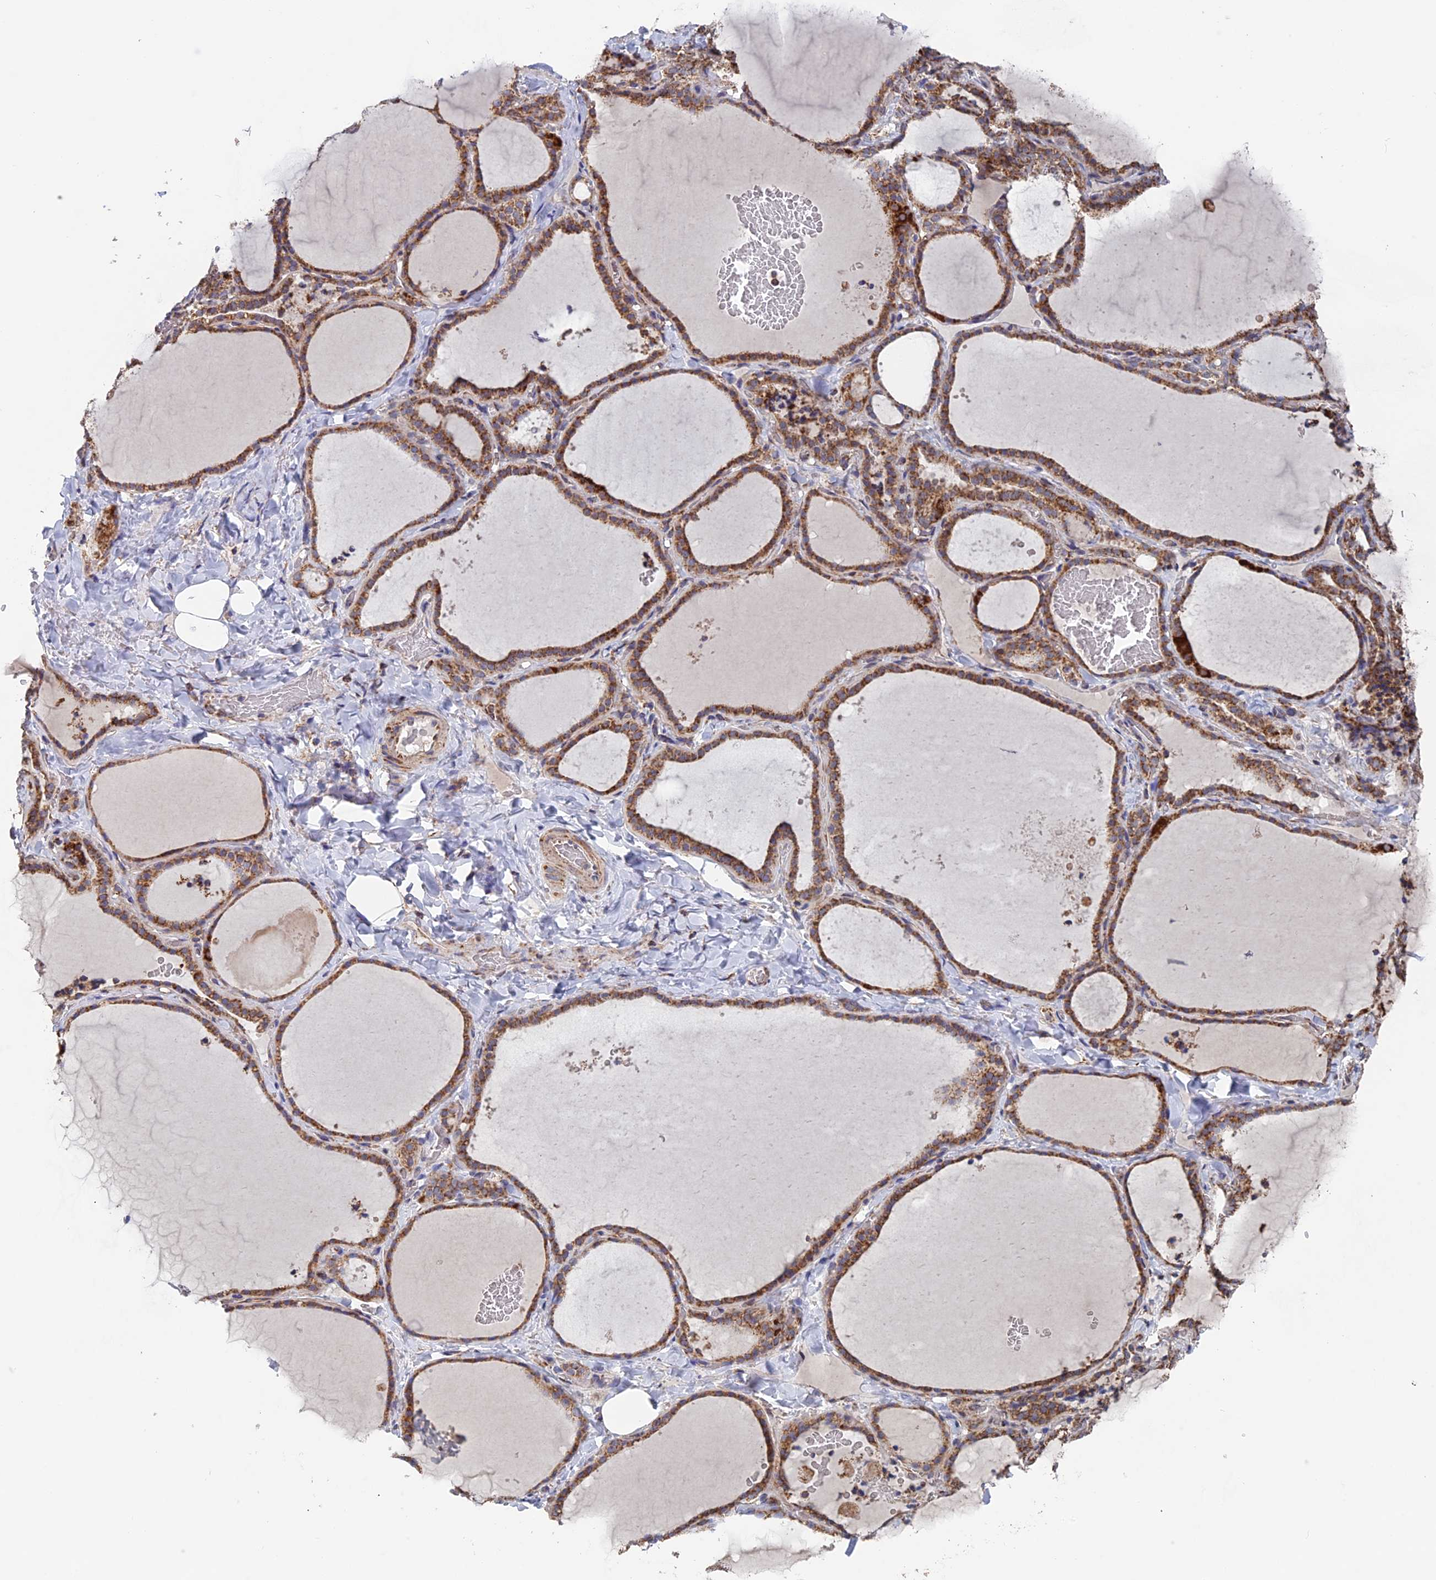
{"staining": {"intensity": "moderate", "quantity": ">75%", "location": "cytoplasmic/membranous"}, "tissue": "thyroid gland", "cell_type": "Glandular cells", "image_type": "normal", "snomed": [{"axis": "morphology", "description": "Normal tissue, NOS"}, {"axis": "topography", "description": "Thyroid gland"}], "caption": "IHC (DAB) staining of benign thyroid gland displays moderate cytoplasmic/membranous protein staining in about >75% of glandular cells. The protein is shown in brown color, while the nuclei are stained blue.", "gene": "DTYMK", "patient": {"sex": "female", "age": 22}}